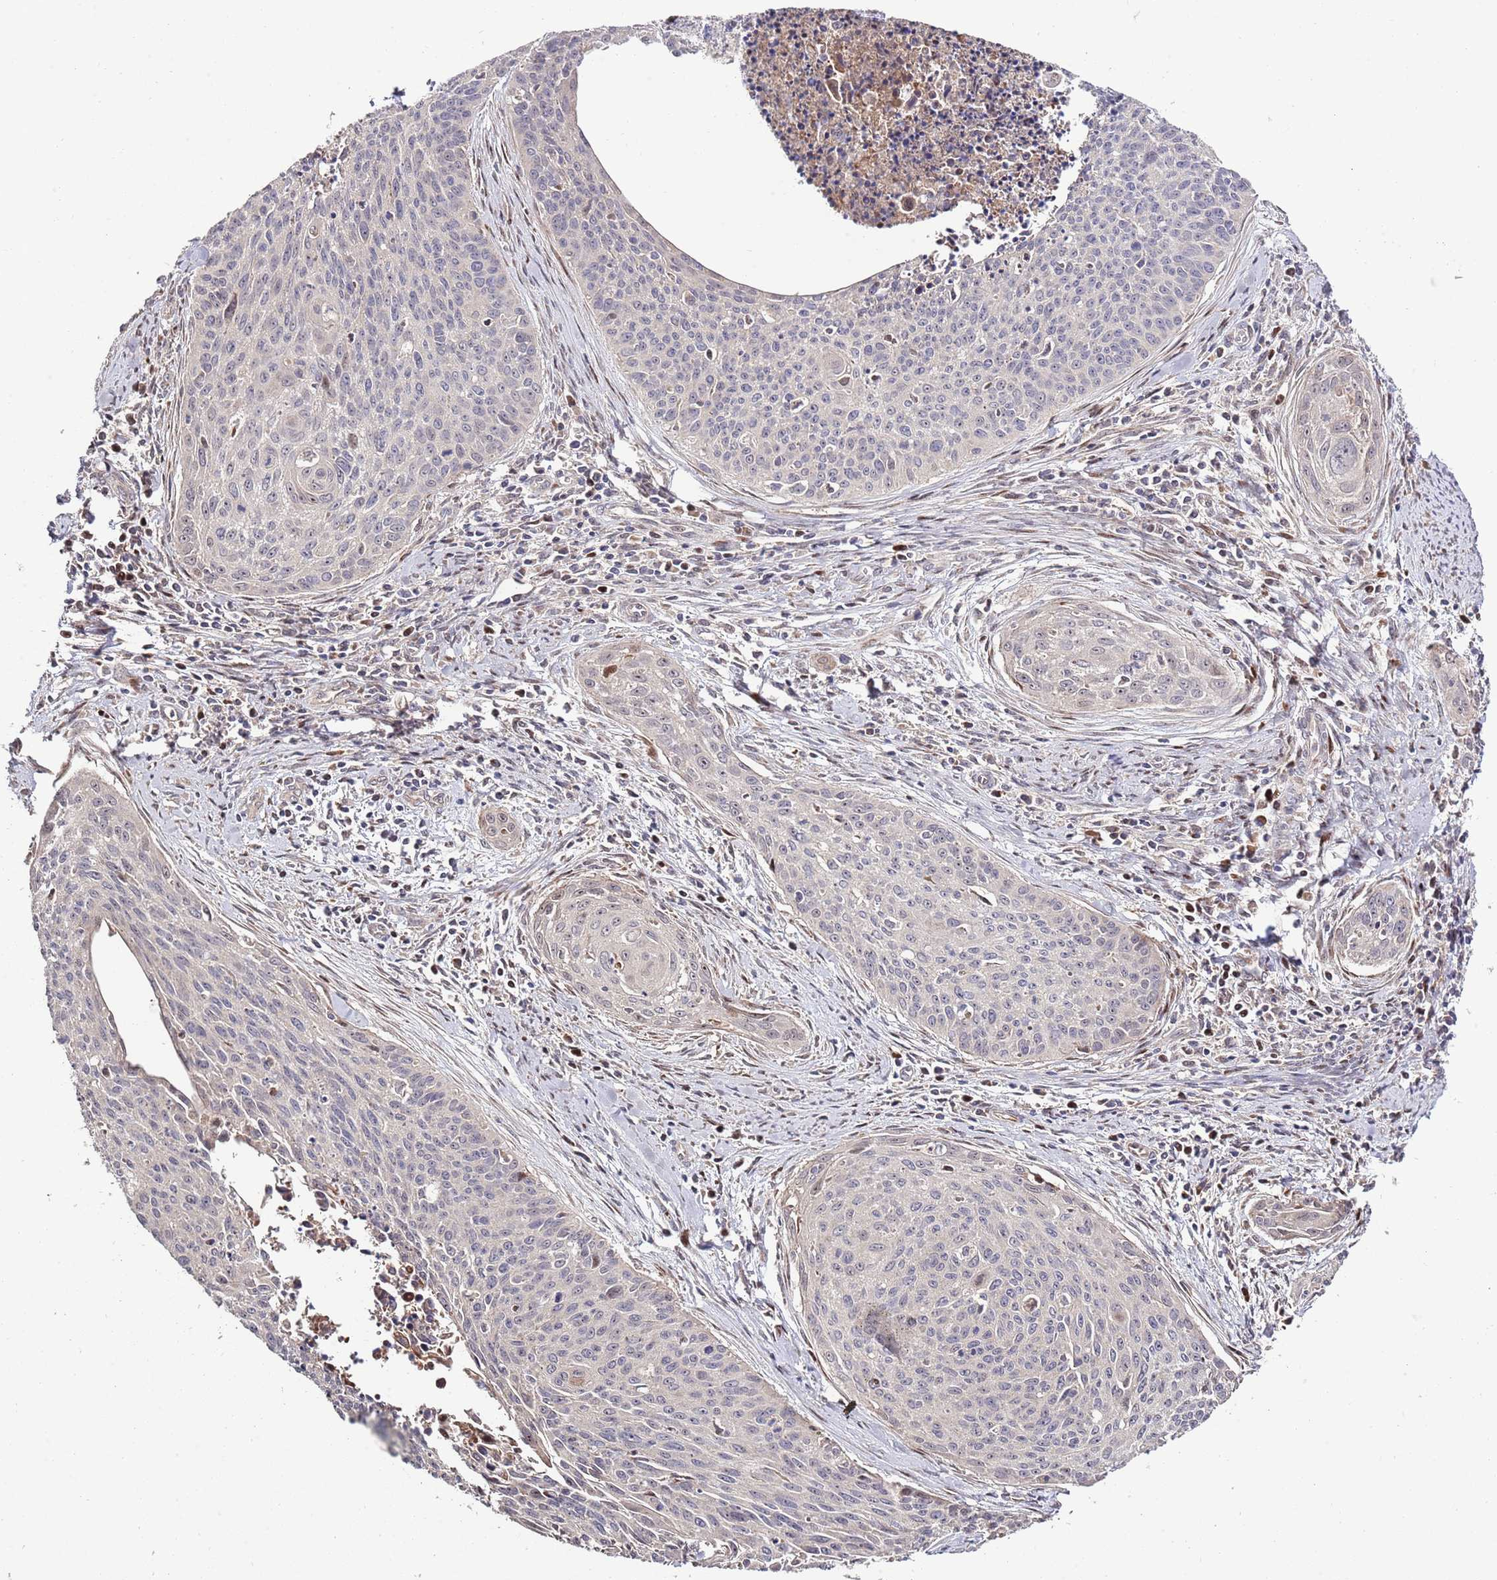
{"staining": {"intensity": "moderate", "quantity": "<25%", "location": "nuclear"}, "tissue": "cervical cancer", "cell_type": "Tumor cells", "image_type": "cancer", "snomed": [{"axis": "morphology", "description": "Squamous cell carcinoma, NOS"}, {"axis": "topography", "description": "Cervix"}], "caption": "Cervical squamous cell carcinoma stained for a protein displays moderate nuclear positivity in tumor cells. (Stains: DAB (3,3'-diaminobenzidine) in brown, nuclei in blue, Microscopy: brightfield microscopy at high magnification).", "gene": "SYNDIG1L", "patient": {"sex": "female", "age": 55}}